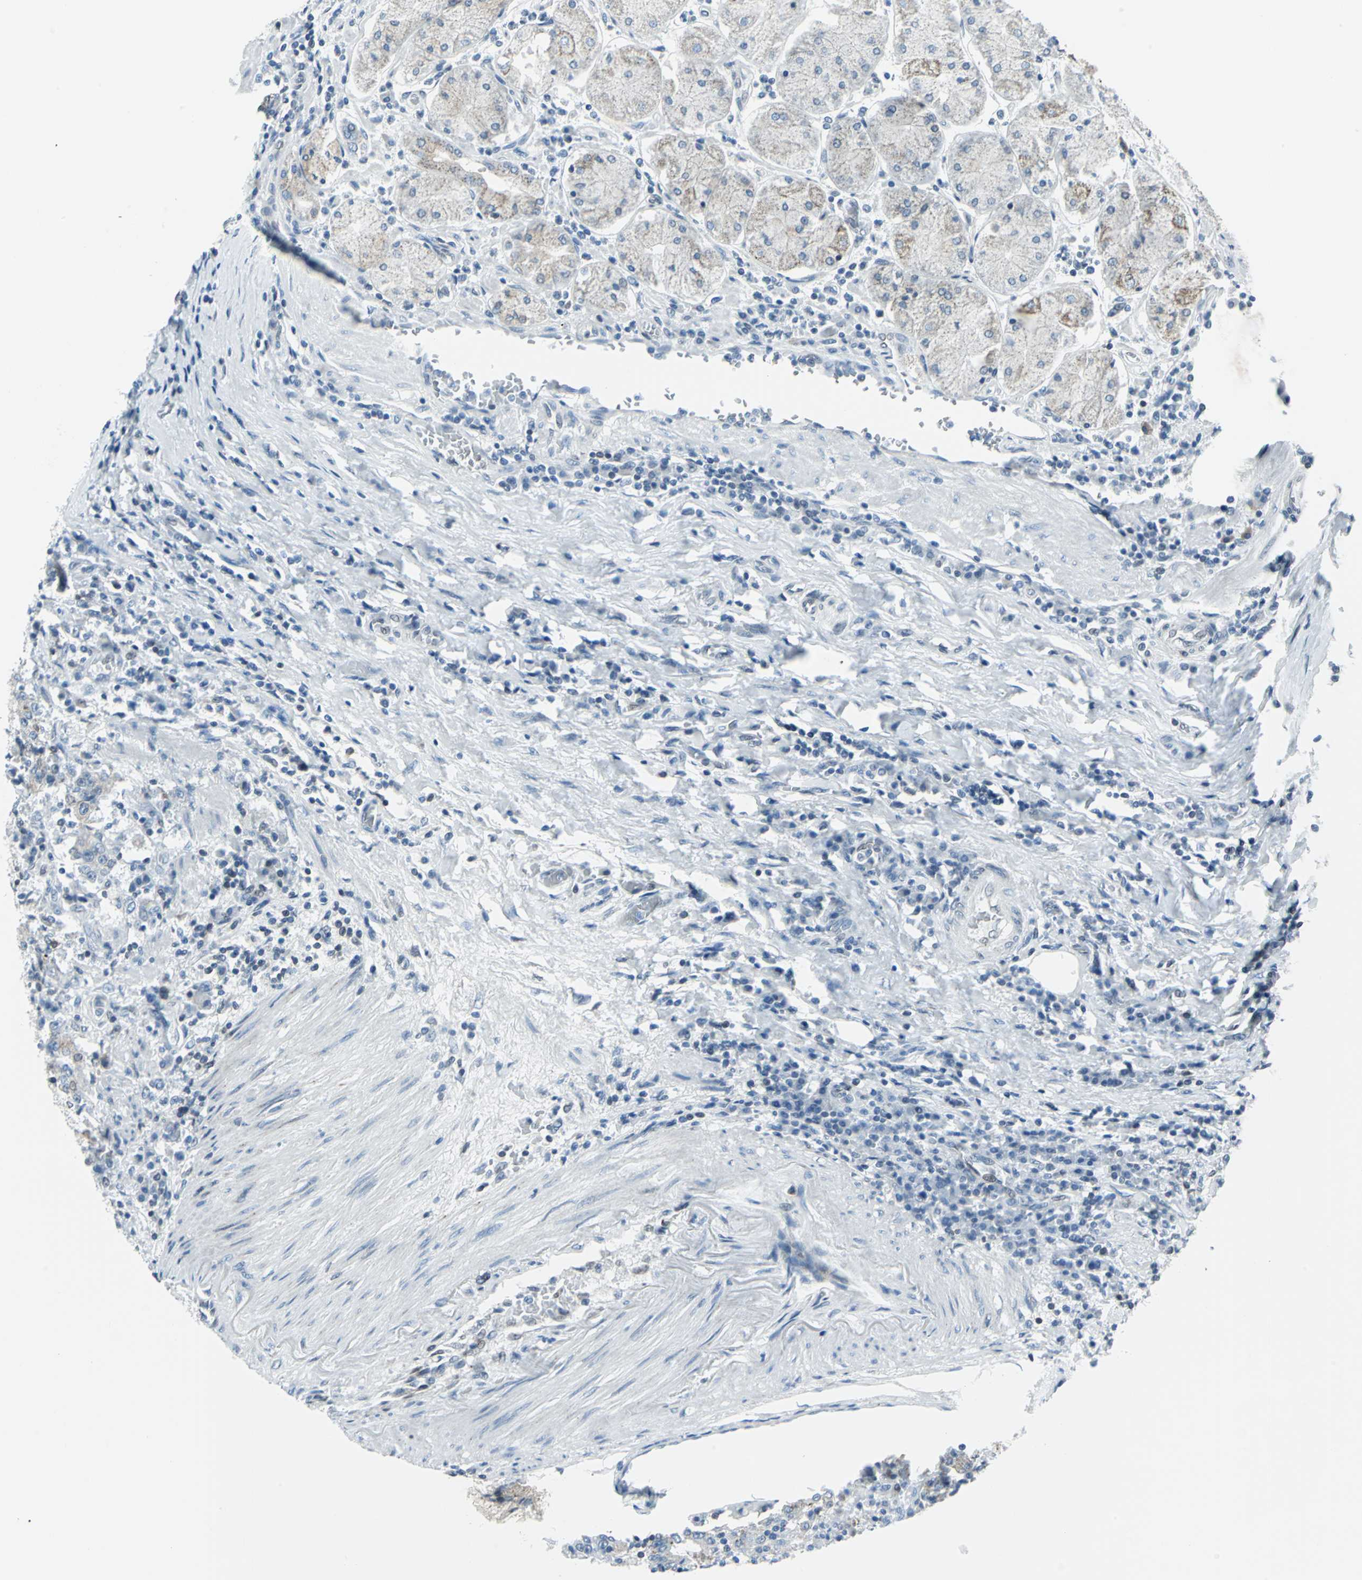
{"staining": {"intensity": "weak", "quantity": "<25%", "location": "cytoplasmic/membranous"}, "tissue": "stomach cancer", "cell_type": "Tumor cells", "image_type": "cancer", "snomed": [{"axis": "morphology", "description": "Normal tissue, NOS"}, {"axis": "morphology", "description": "Adenocarcinoma, NOS"}, {"axis": "topography", "description": "Stomach, upper"}, {"axis": "topography", "description": "Stomach"}], "caption": "Stomach cancer stained for a protein using immunohistochemistry (IHC) shows no staining tumor cells.", "gene": "SNUPN", "patient": {"sex": "male", "age": 59}}